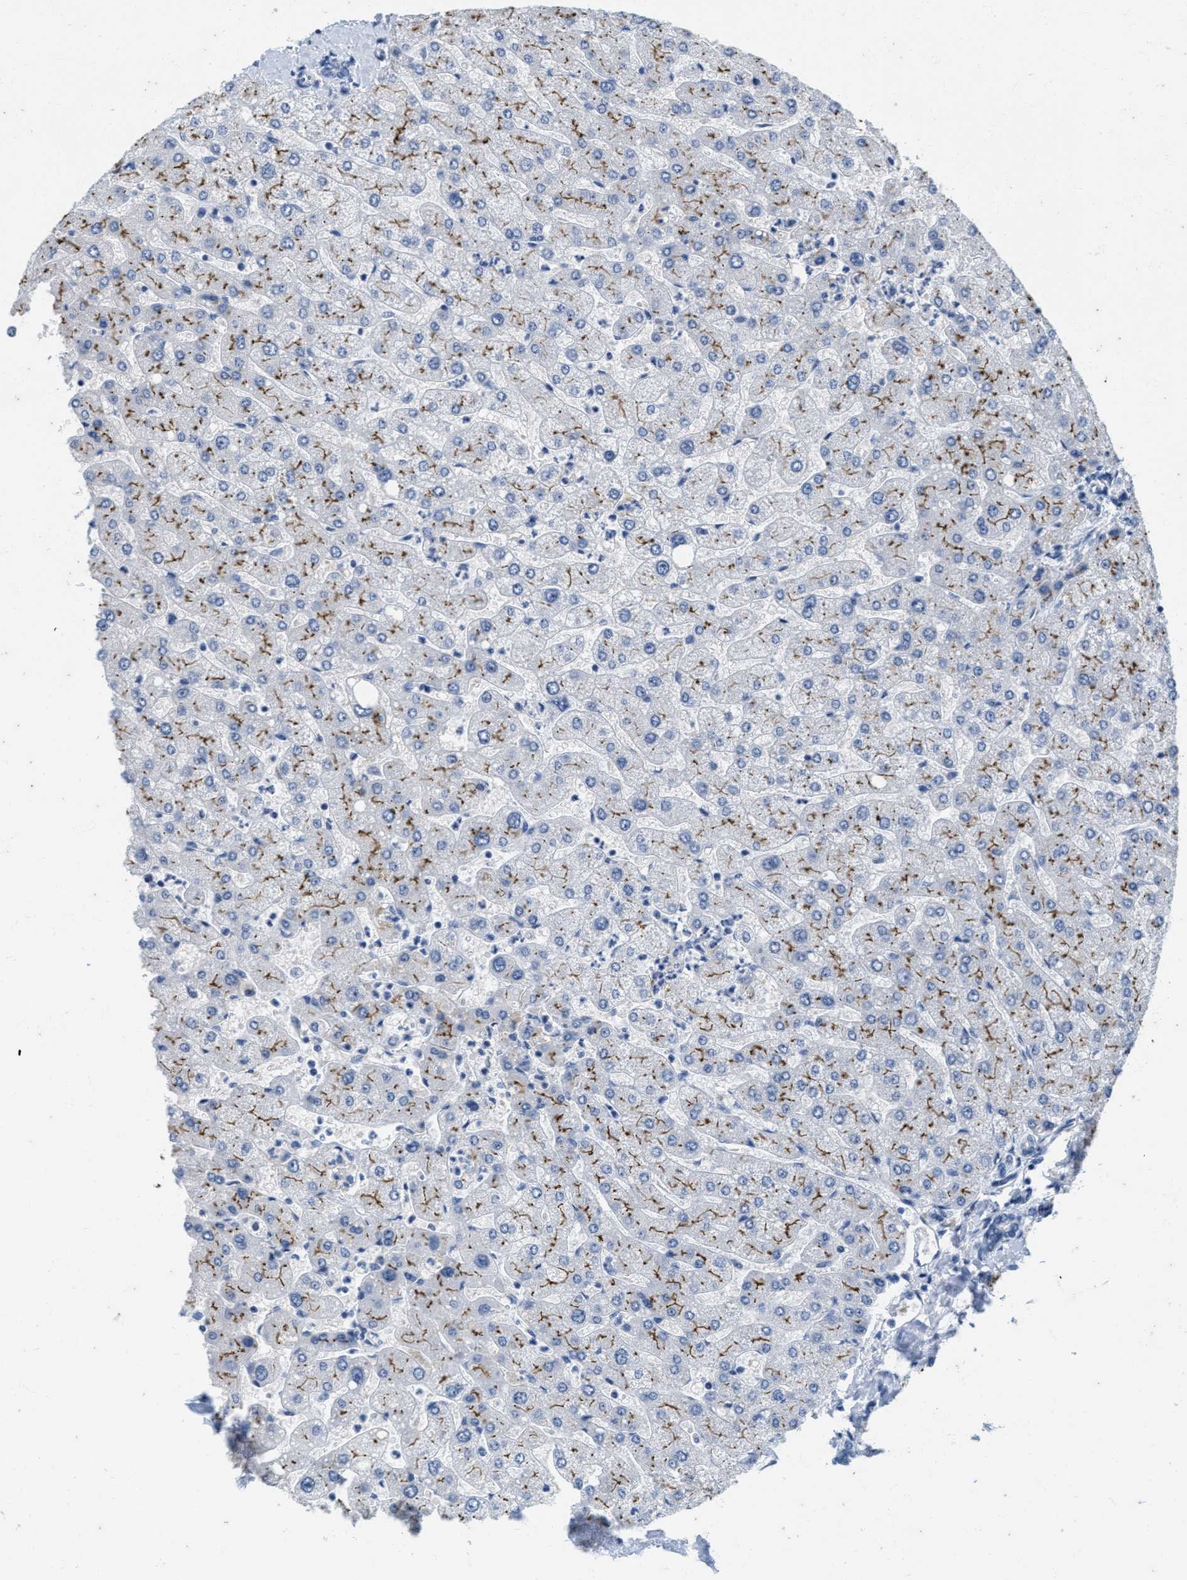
{"staining": {"intensity": "negative", "quantity": "none", "location": "none"}, "tissue": "liver", "cell_type": "Cholangiocytes", "image_type": "normal", "snomed": [{"axis": "morphology", "description": "Normal tissue, NOS"}, {"axis": "topography", "description": "Liver"}], "caption": "Immunohistochemistry histopathology image of normal human liver stained for a protein (brown), which reveals no positivity in cholangiocytes.", "gene": "ABCB11", "patient": {"sex": "male", "age": 55}}